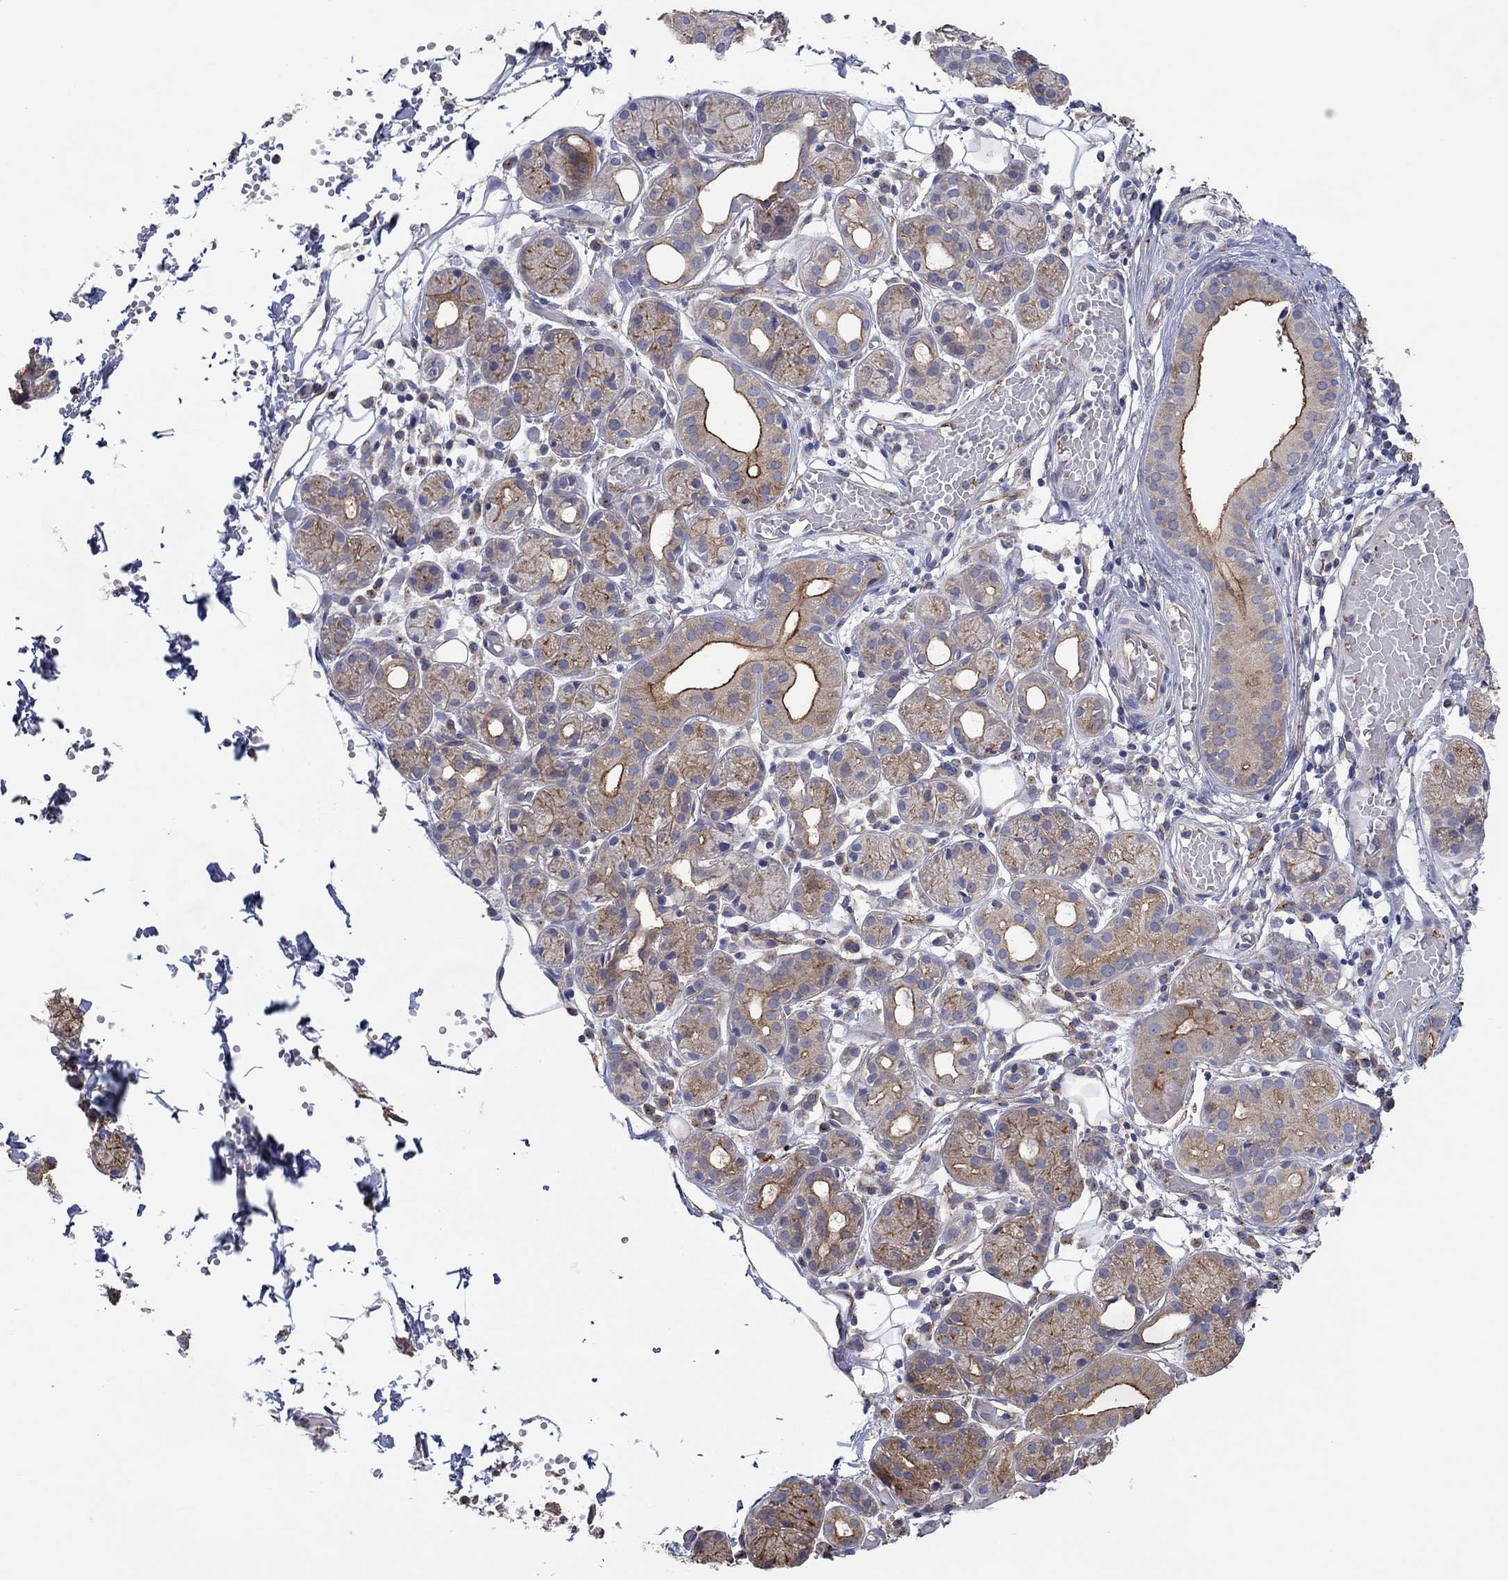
{"staining": {"intensity": "strong", "quantity": "25%-75%", "location": "cytoplasmic/membranous"}, "tissue": "salivary gland", "cell_type": "Glandular cells", "image_type": "normal", "snomed": [{"axis": "morphology", "description": "Normal tissue, NOS"}, {"axis": "topography", "description": "Salivary gland"}, {"axis": "topography", "description": "Peripheral nerve tissue"}], "caption": "The micrograph displays staining of benign salivary gland, revealing strong cytoplasmic/membranous protein staining (brown color) within glandular cells. Using DAB (brown) and hematoxylin (blue) stains, captured at high magnification using brightfield microscopy.", "gene": "TPRN", "patient": {"sex": "male", "age": 71}}